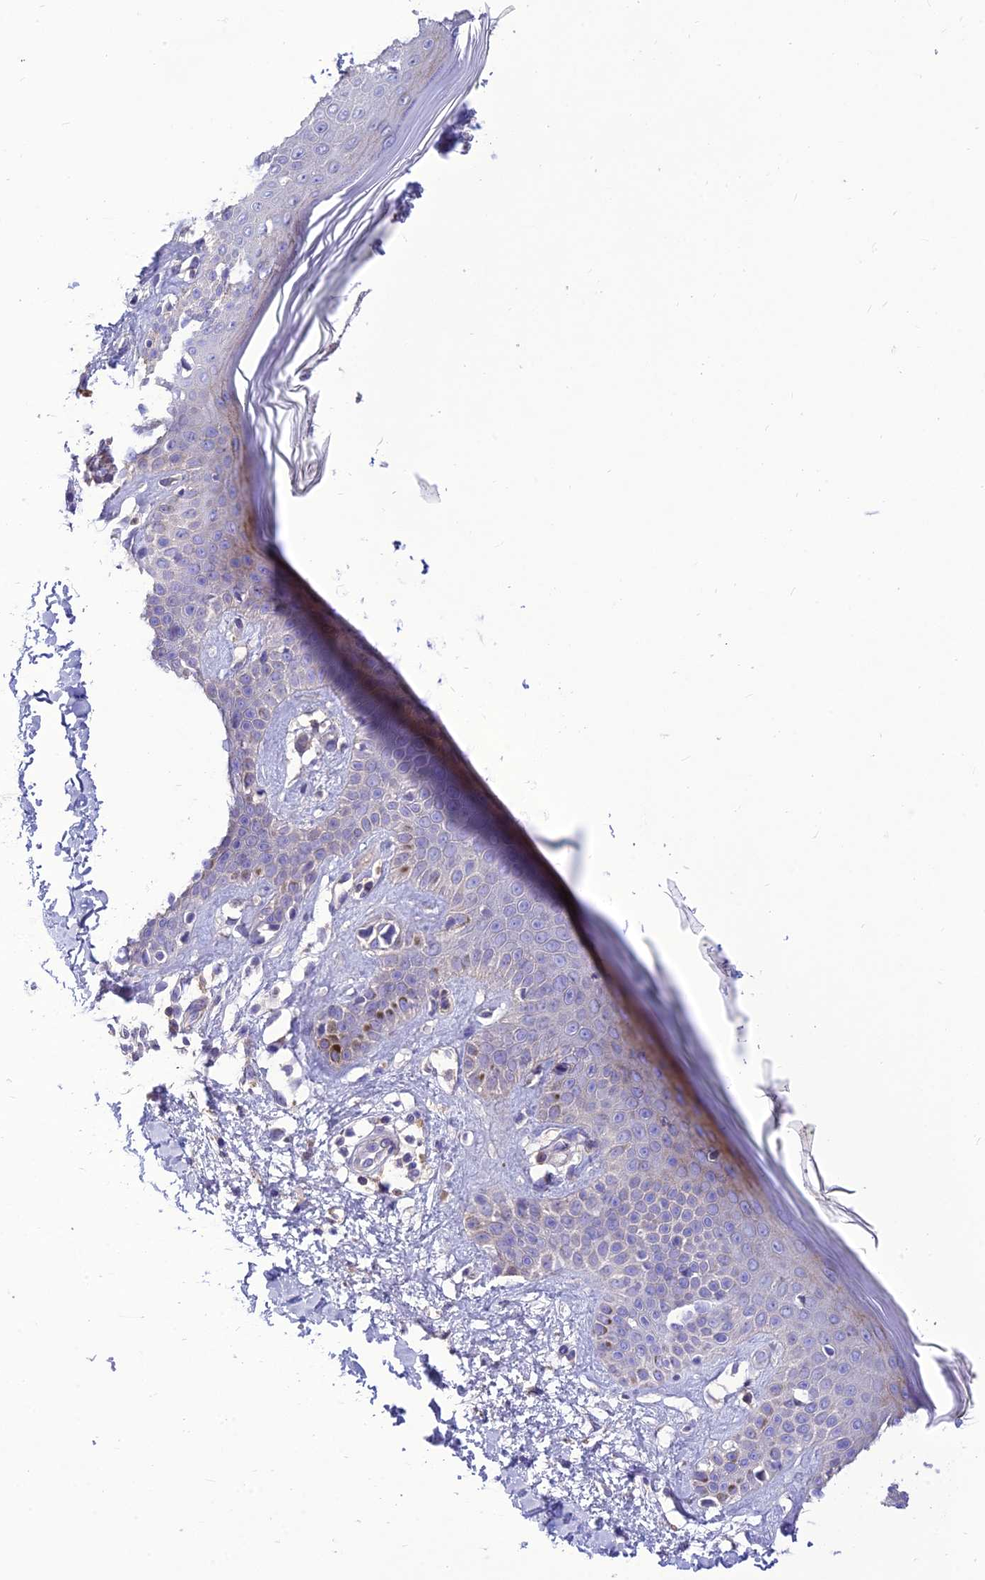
{"staining": {"intensity": "negative", "quantity": "none", "location": "none"}, "tissue": "skin", "cell_type": "Fibroblasts", "image_type": "normal", "snomed": [{"axis": "morphology", "description": "Normal tissue, NOS"}, {"axis": "topography", "description": "Skin"}], "caption": "IHC image of normal skin: human skin stained with DAB demonstrates no significant protein positivity in fibroblasts.", "gene": "TEKT3", "patient": {"sex": "female", "age": 64}}